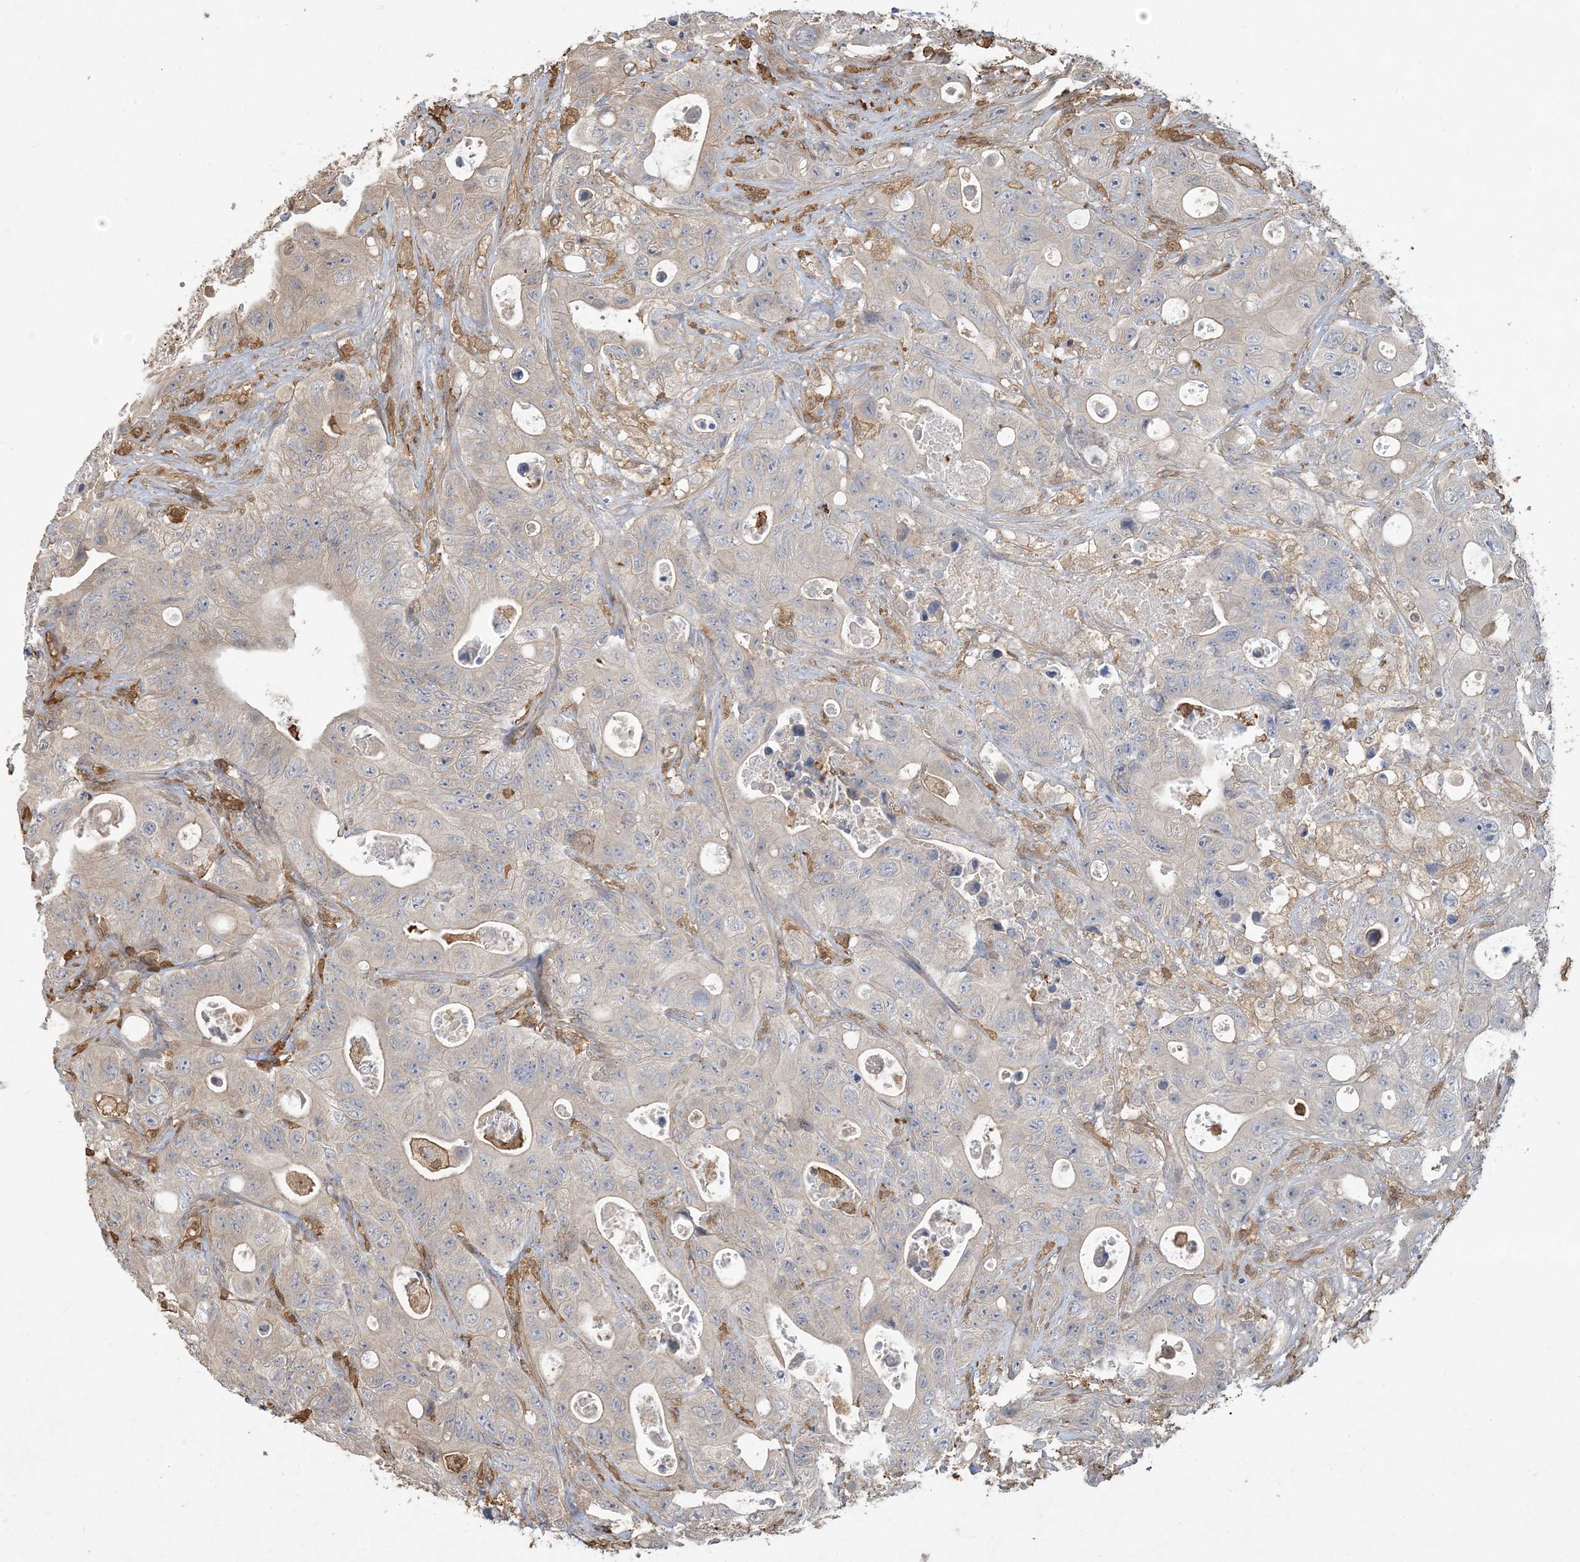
{"staining": {"intensity": "negative", "quantity": "none", "location": "none"}, "tissue": "colorectal cancer", "cell_type": "Tumor cells", "image_type": "cancer", "snomed": [{"axis": "morphology", "description": "Adenocarcinoma, NOS"}, {"axis": "topography", "description": "Colon"}], "caption": "IHC photomicrograph of human adenocarcinoma (colorectal) stained for a protein (brown), which displays no positivity in tumor cells.", "gene": "TMSB4X", "patient": {"sex": "female", "age": 46}}